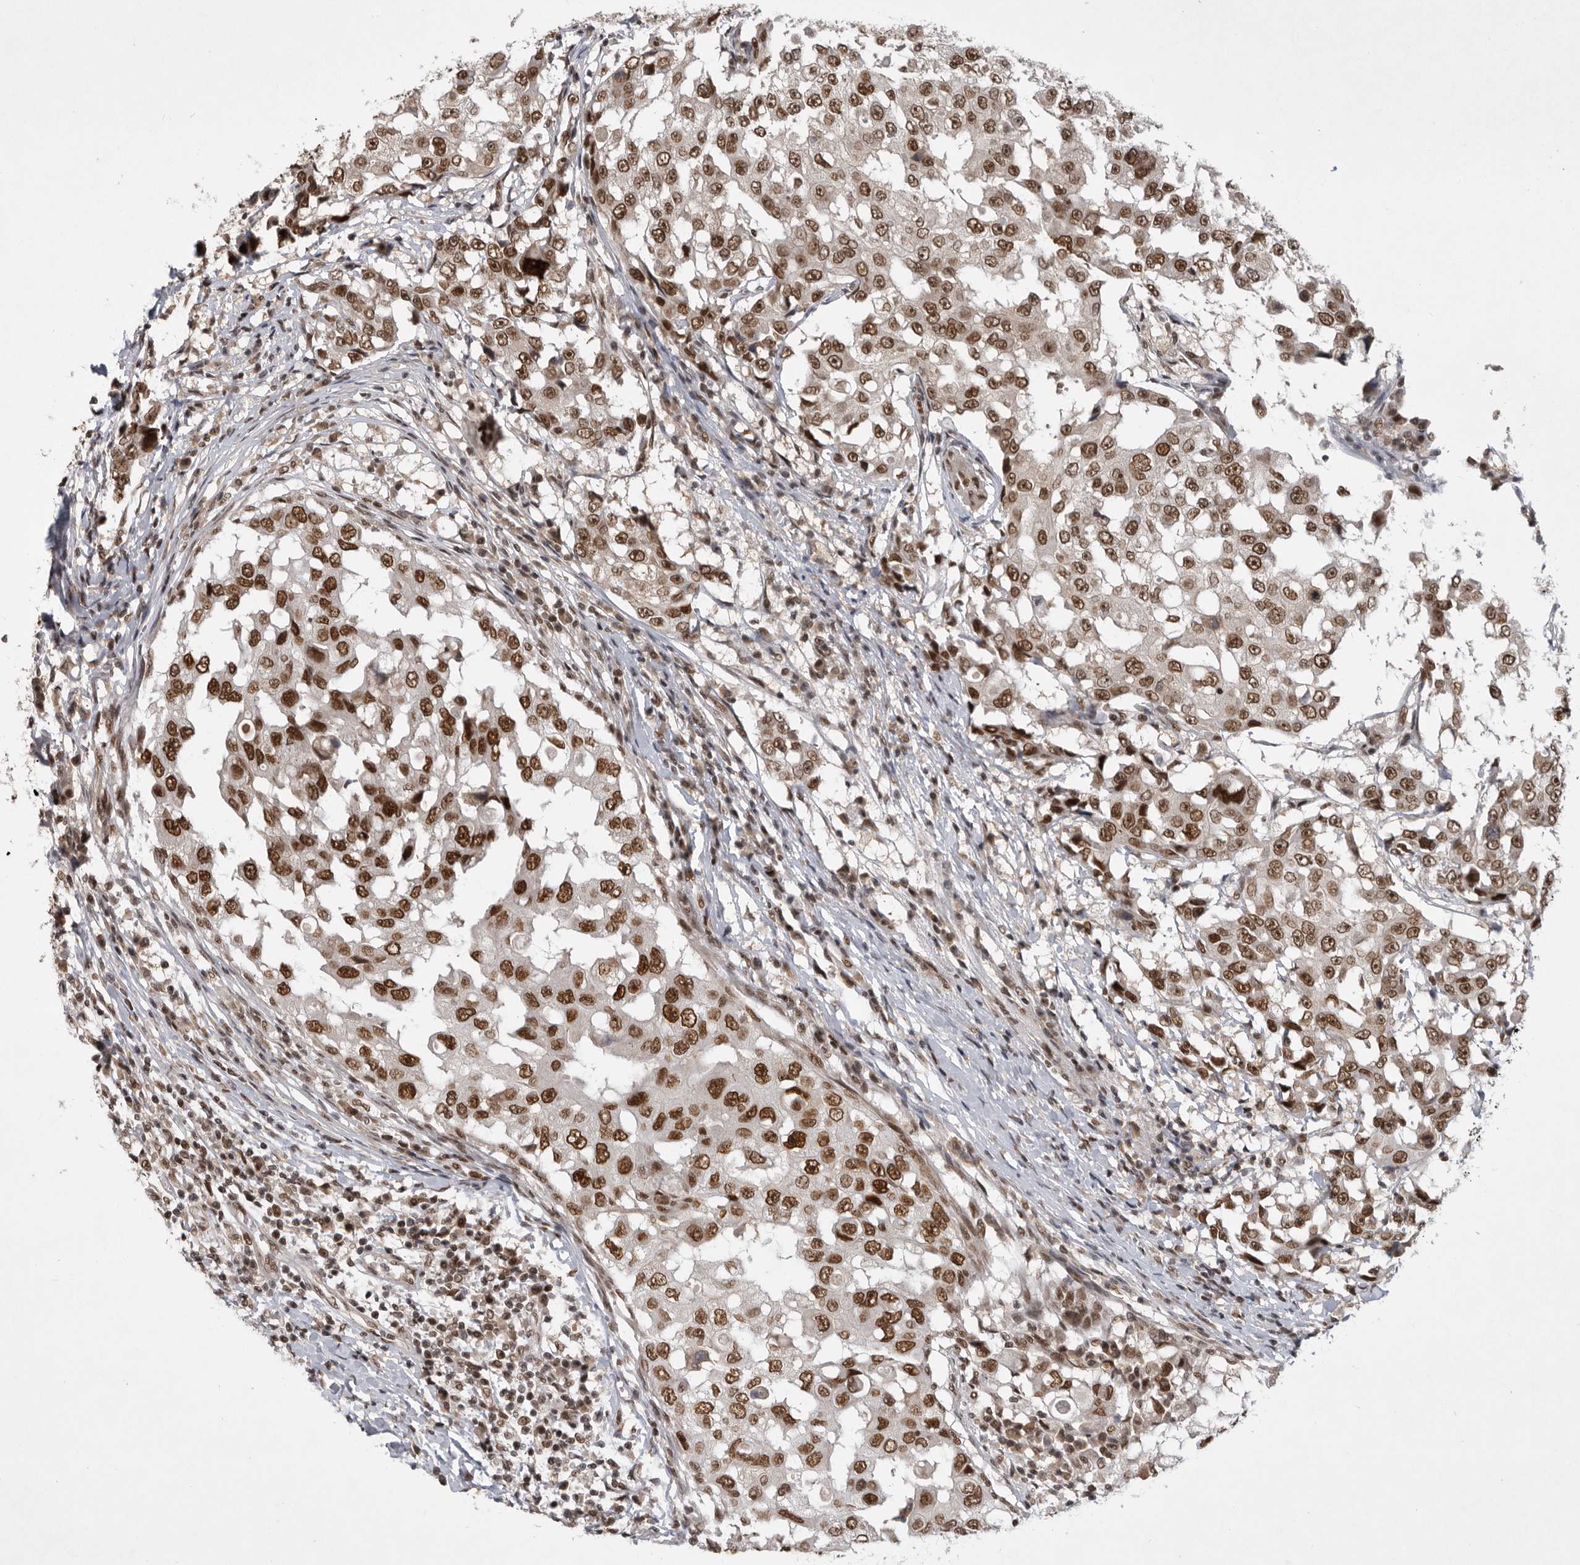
{"staining": {"intensity": "strong", "quantity": ">75%", "location": "nuclear"}, "tissue": "breast cancer", "cell_type": "Tumor cells", "image_type": "cancer", "snomed": [{"axis": "morphology", "description": "Duct carcinoma"}, {"axis": "topography", "description": "Breast"}], "caption": "DAB immunohistochemical staining of human intraductal carcinoma (breast) shows strong nuclear protein positivity in approximately >75% of tumor cells. (DAB (3,3'-diaminobenzidine) = brown stain, brightfield microscopy at high magnification).", "gene": "ZNF830", "patient": {"sex": "female", "age": 27}}